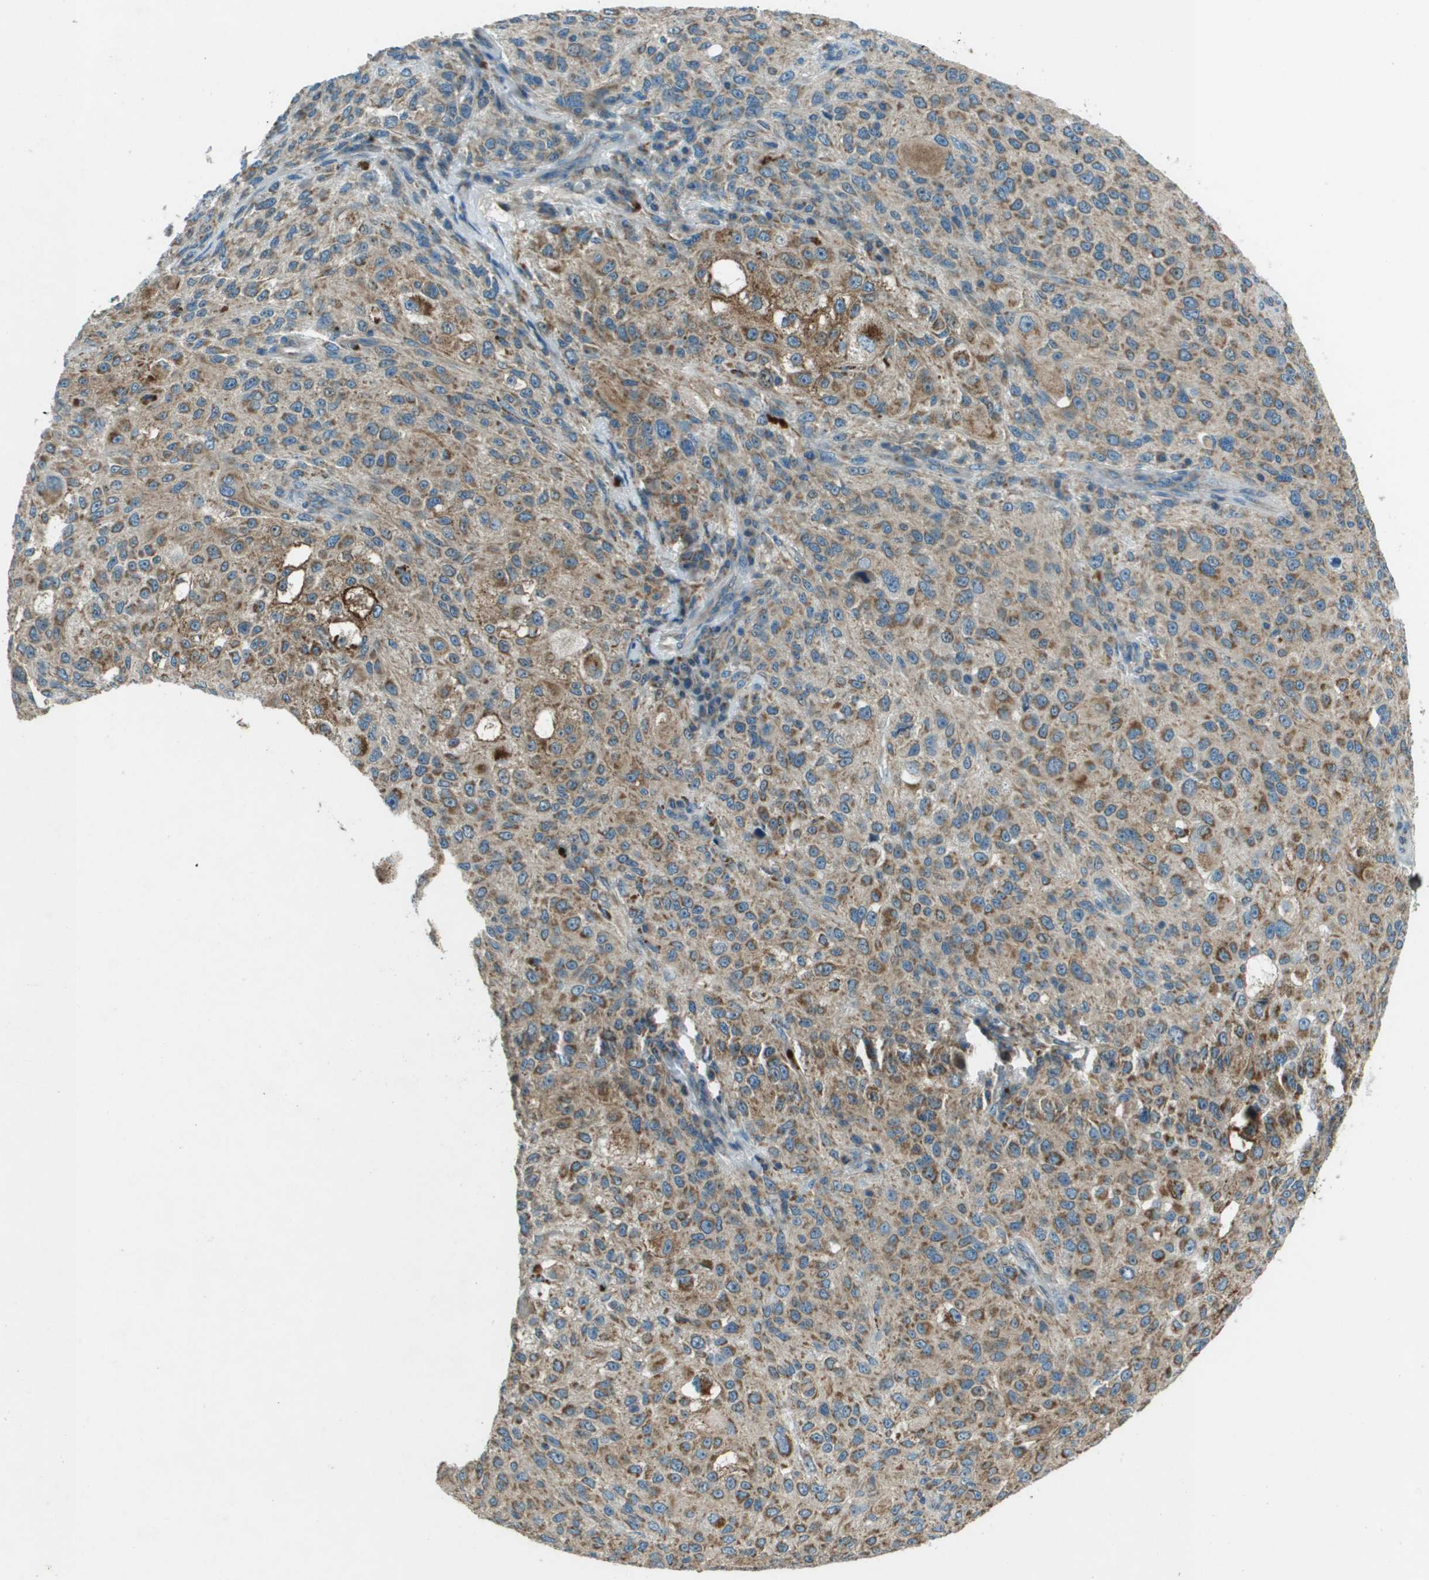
{"staining": {"intensity": "moderate", "quantity": ">75%", "location": "cytoplasmic/membranous"}, "tissue": "melanoma", "cell_type": "Tumor cells", "image_type": "cancer", "snomed": [{"axis": "morphology", "description": "Necrosis, NOS"}, {"axis": "morphology", "description": "Malignant melanoma, NOS"}, {"axis": "topography", "description": "Skin"}], "caption": "An immunohistochemistry (IHC) micrograph of neoplastic tissue is shown. Protein staining in brown shows moderate cytoplasmic/membranous positivity in malignant melanoma within tumor cells. (DAB IHC, brown staining for protein, blue staining for nuclei).", "gene": "MIGA1", "patient": {"sex": "female", "age": 87}}